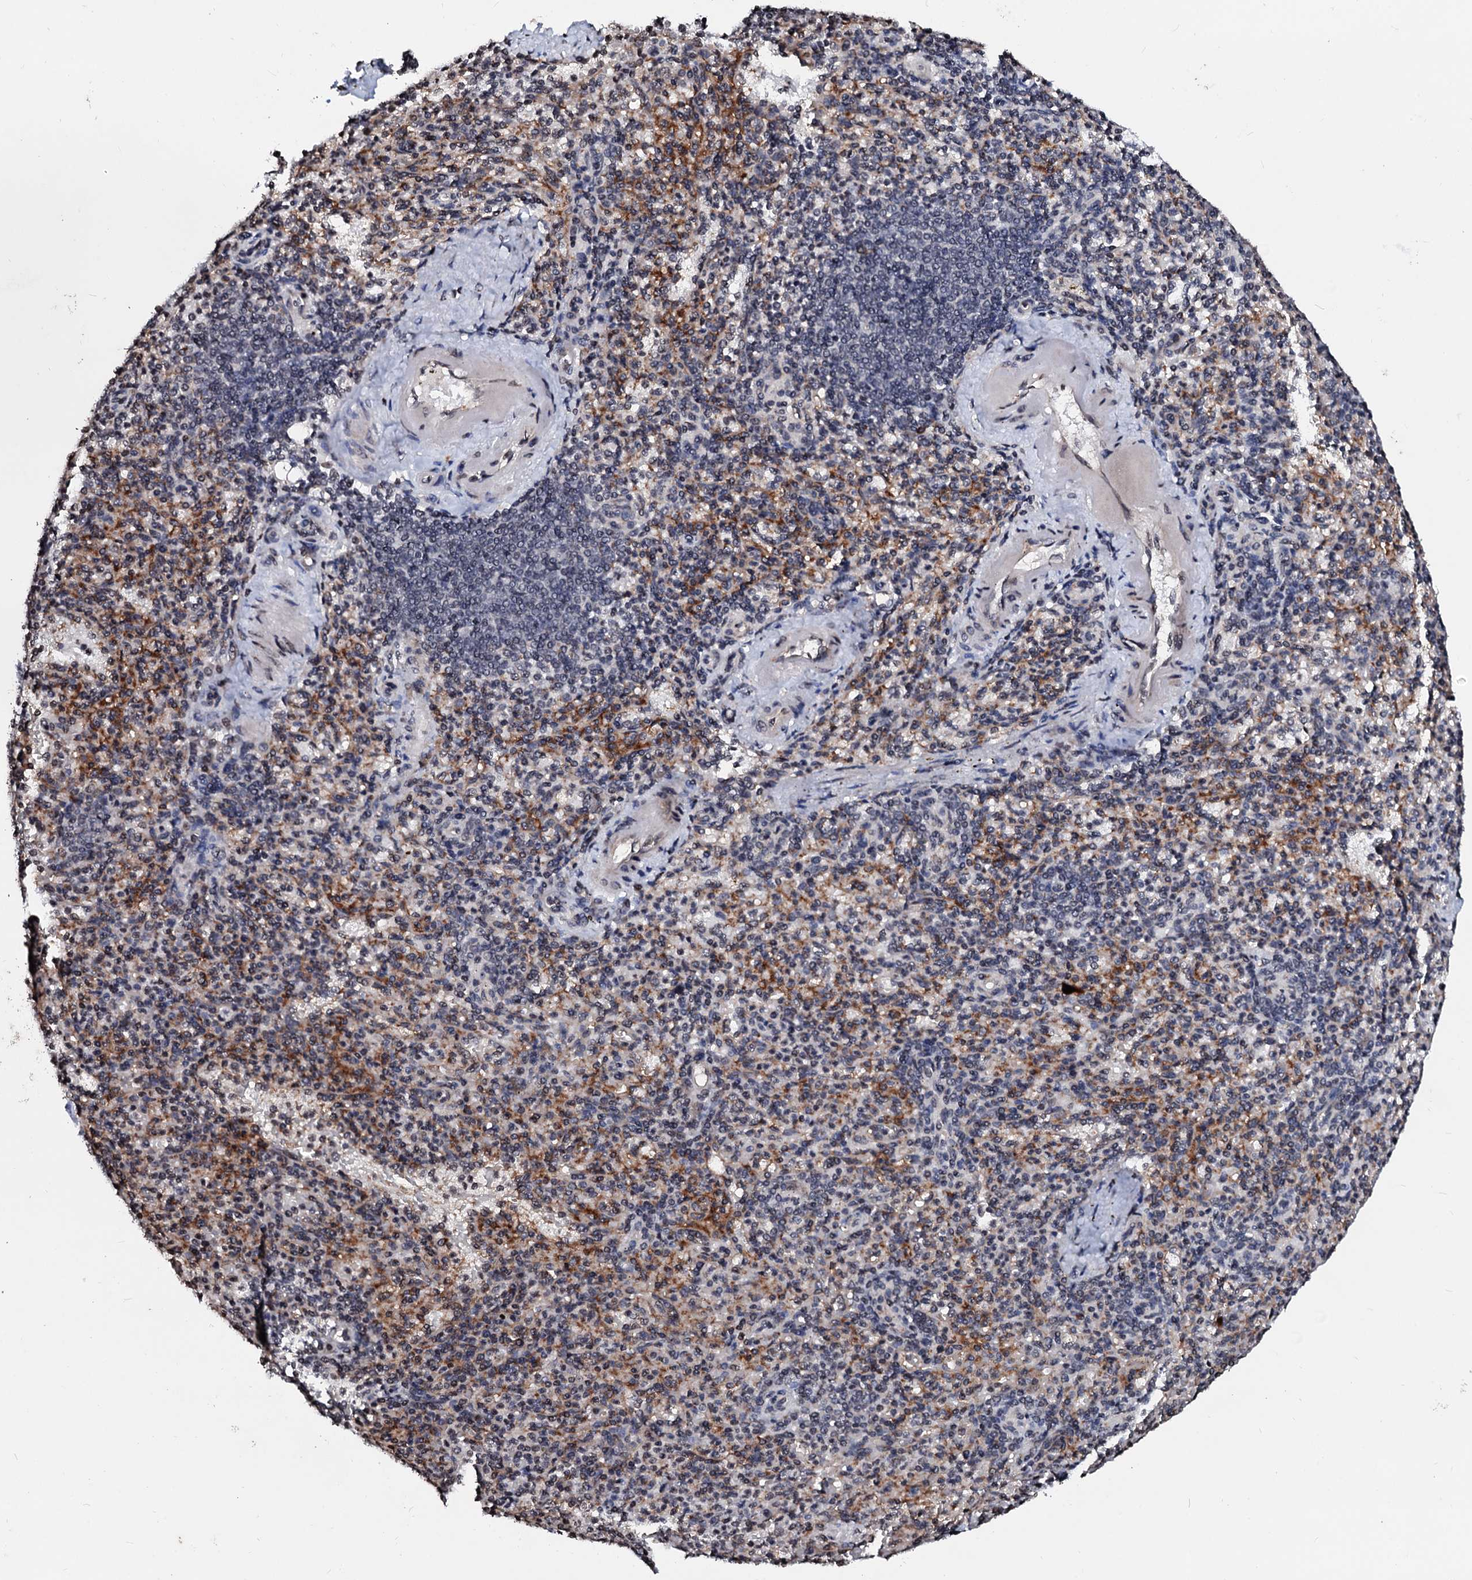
{"staining": {"intensity": "moderate", "quantity": "25%-75%", "location": "cytoplasmic/membranous"}, "tissue": "spleen", "cell_type": "Cells in red pulp", "image_type": "normal", "snomed": [{"axis": "morphology", "description": "Normal tissue, NOS"}, {"axis": "topography", "description": "Spleen"}], "caption": "This photomicrograph exhibits immunohistochemistry (IHC) staining of normal spleen, with medium moderate cytoplasmic/membranous staining in approximately 25%-75% of cells in red pulp.", "gene": "LSM11", "patient": {"sex": "female", "age": 74}}